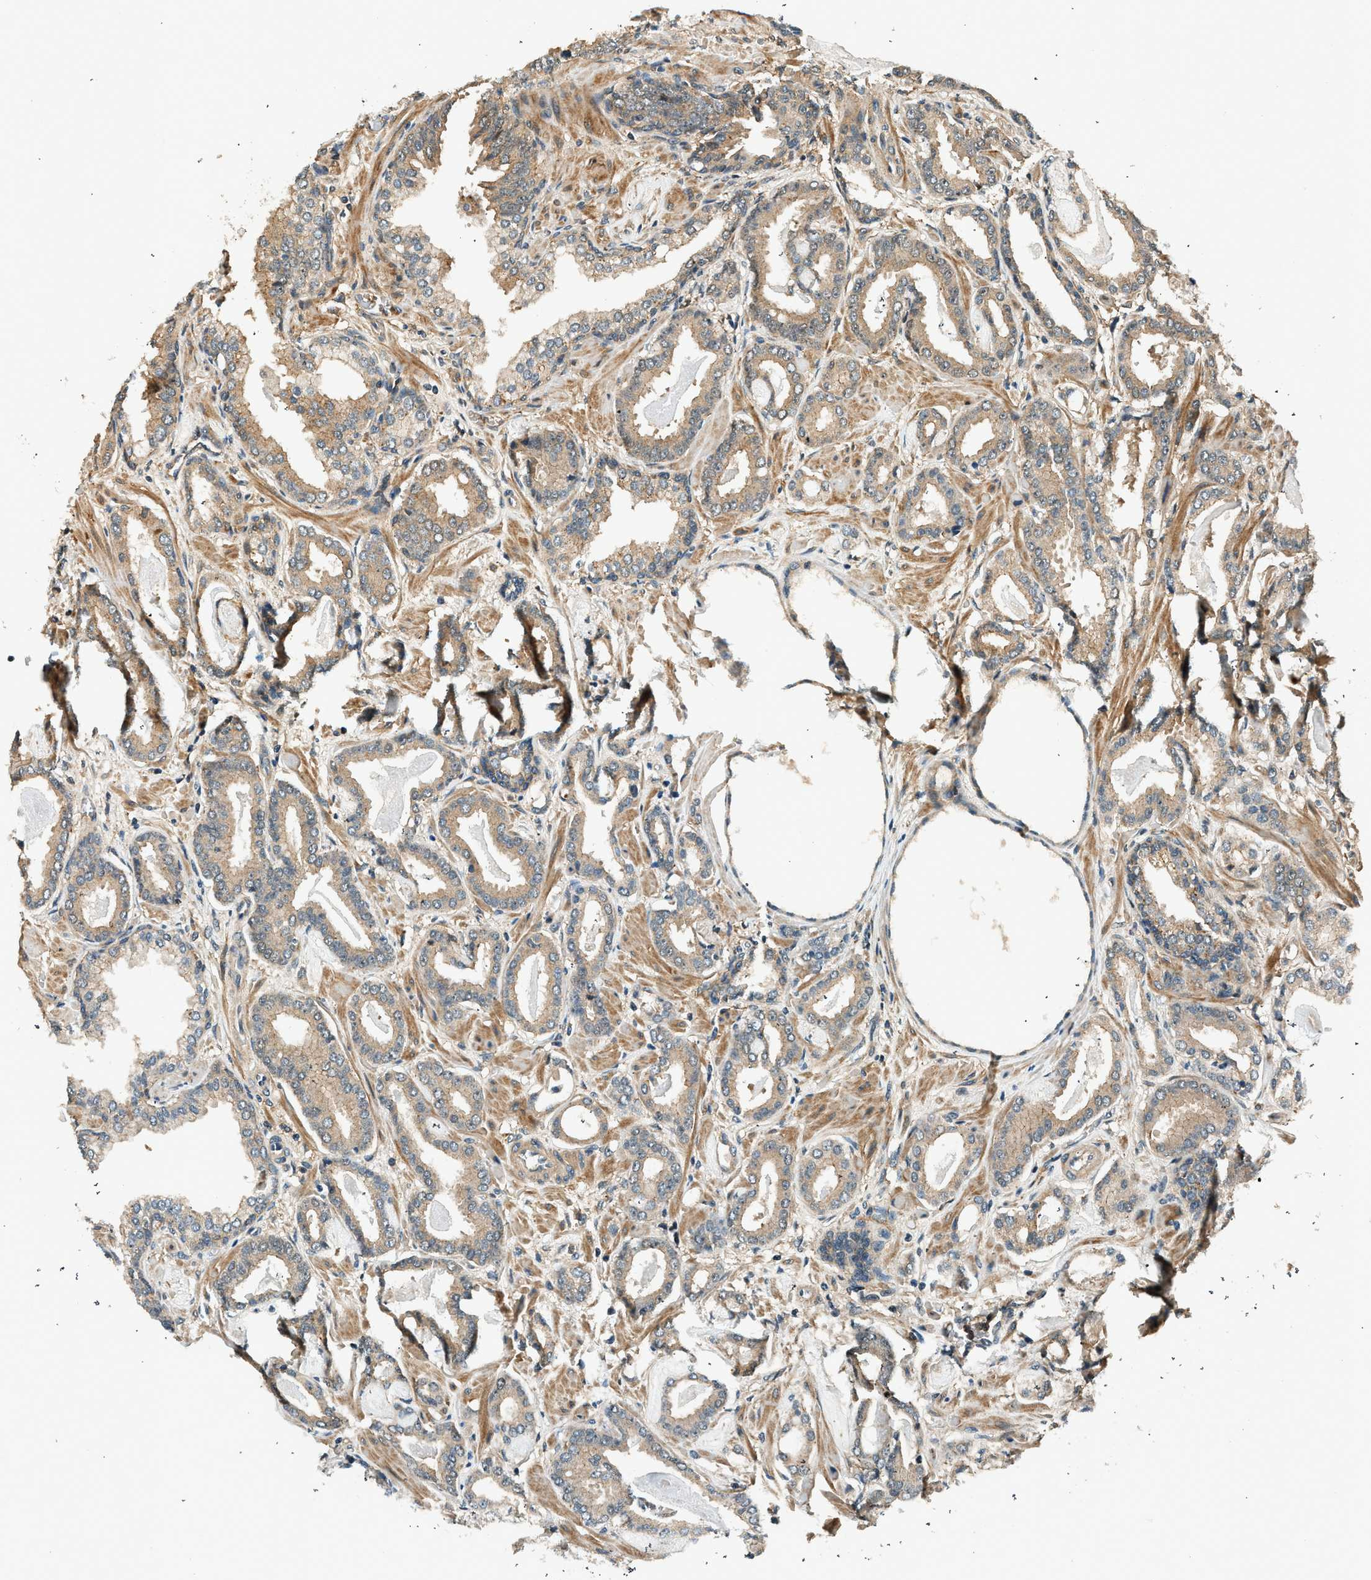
{"staining": {"intensity": "weak", "quantity": ">75%", "location": "cytoplasmic/membranous"}, "tissue": "prostate cancer", "cell_type": "Tumor cells", "image_type": "cancer", "snomed": [{"axis": "morphology", "description": "Adenocarcinoma, Low grade"}, {"axis": "topography", "description": "Prostate"}], "caption": "Protein analysis of adenocarcinoma (low-grade) (prostate) tissue reveals weak cytoplasmic/membranous positivity in approximately >75% of tumor cells.", "gene": "ARHGEF11", "patient": {"sex": "male", "age": 53}}